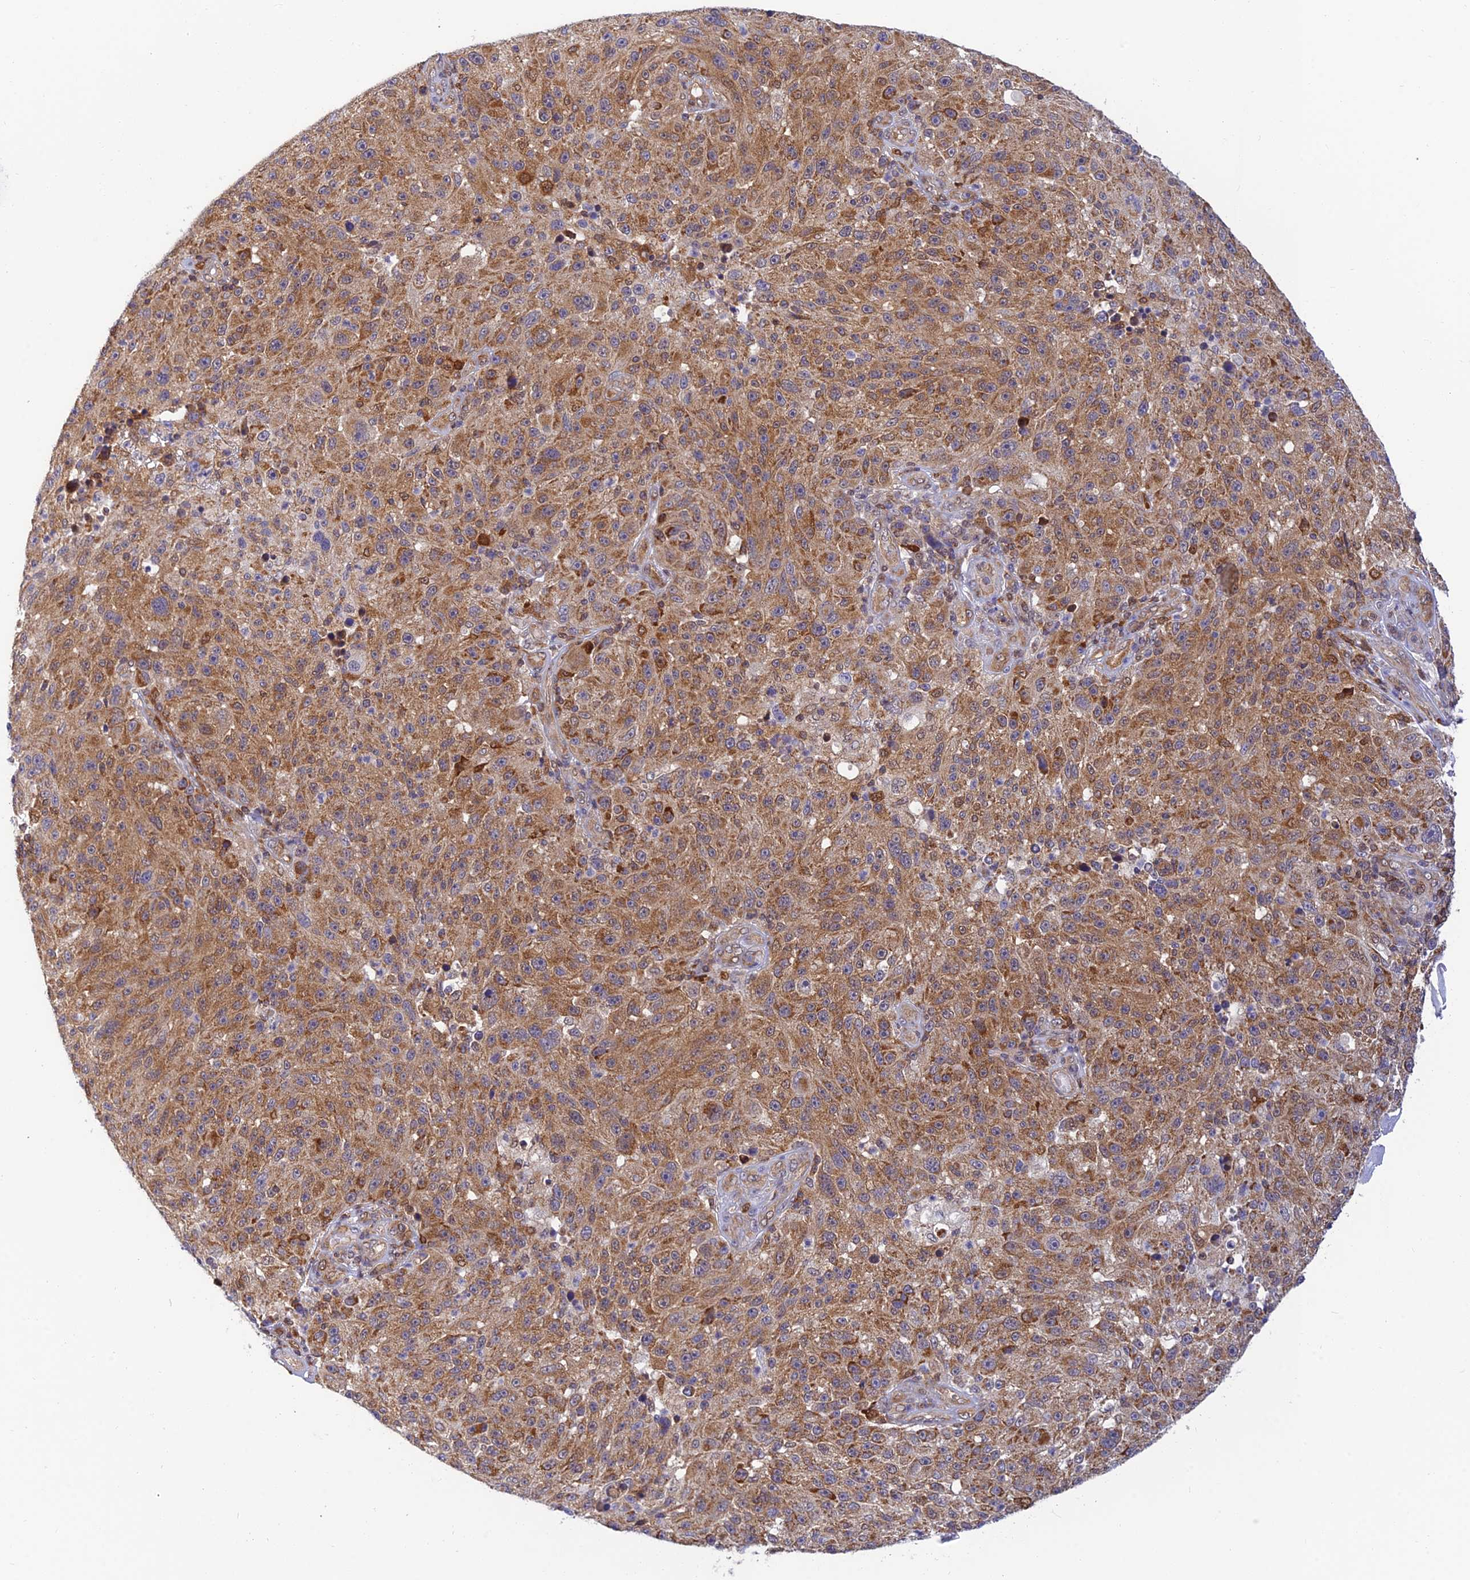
{"staining": {"intensity": "moderate", "quantity": ">75%", "location": "cytoplasmic/membranous"}, "tissue": "melanoma", "cell_type": "Tumor cells", "image_type": "cancer", "snomed": [{"axis": "morphology", "description": "Malignant melanoma, NOS"}, {"axis": "topography", "description": "Skin"}], "caption": "Malignant melanoma tissue exhibits moderate cytoplasmic/membranous staining in approximately >75% of tumor cells (Brightfield microscopy of DAB IHC at high magnification).", "gene": "LYSMD2", "patient": {"sex": "male", "age": 53}}